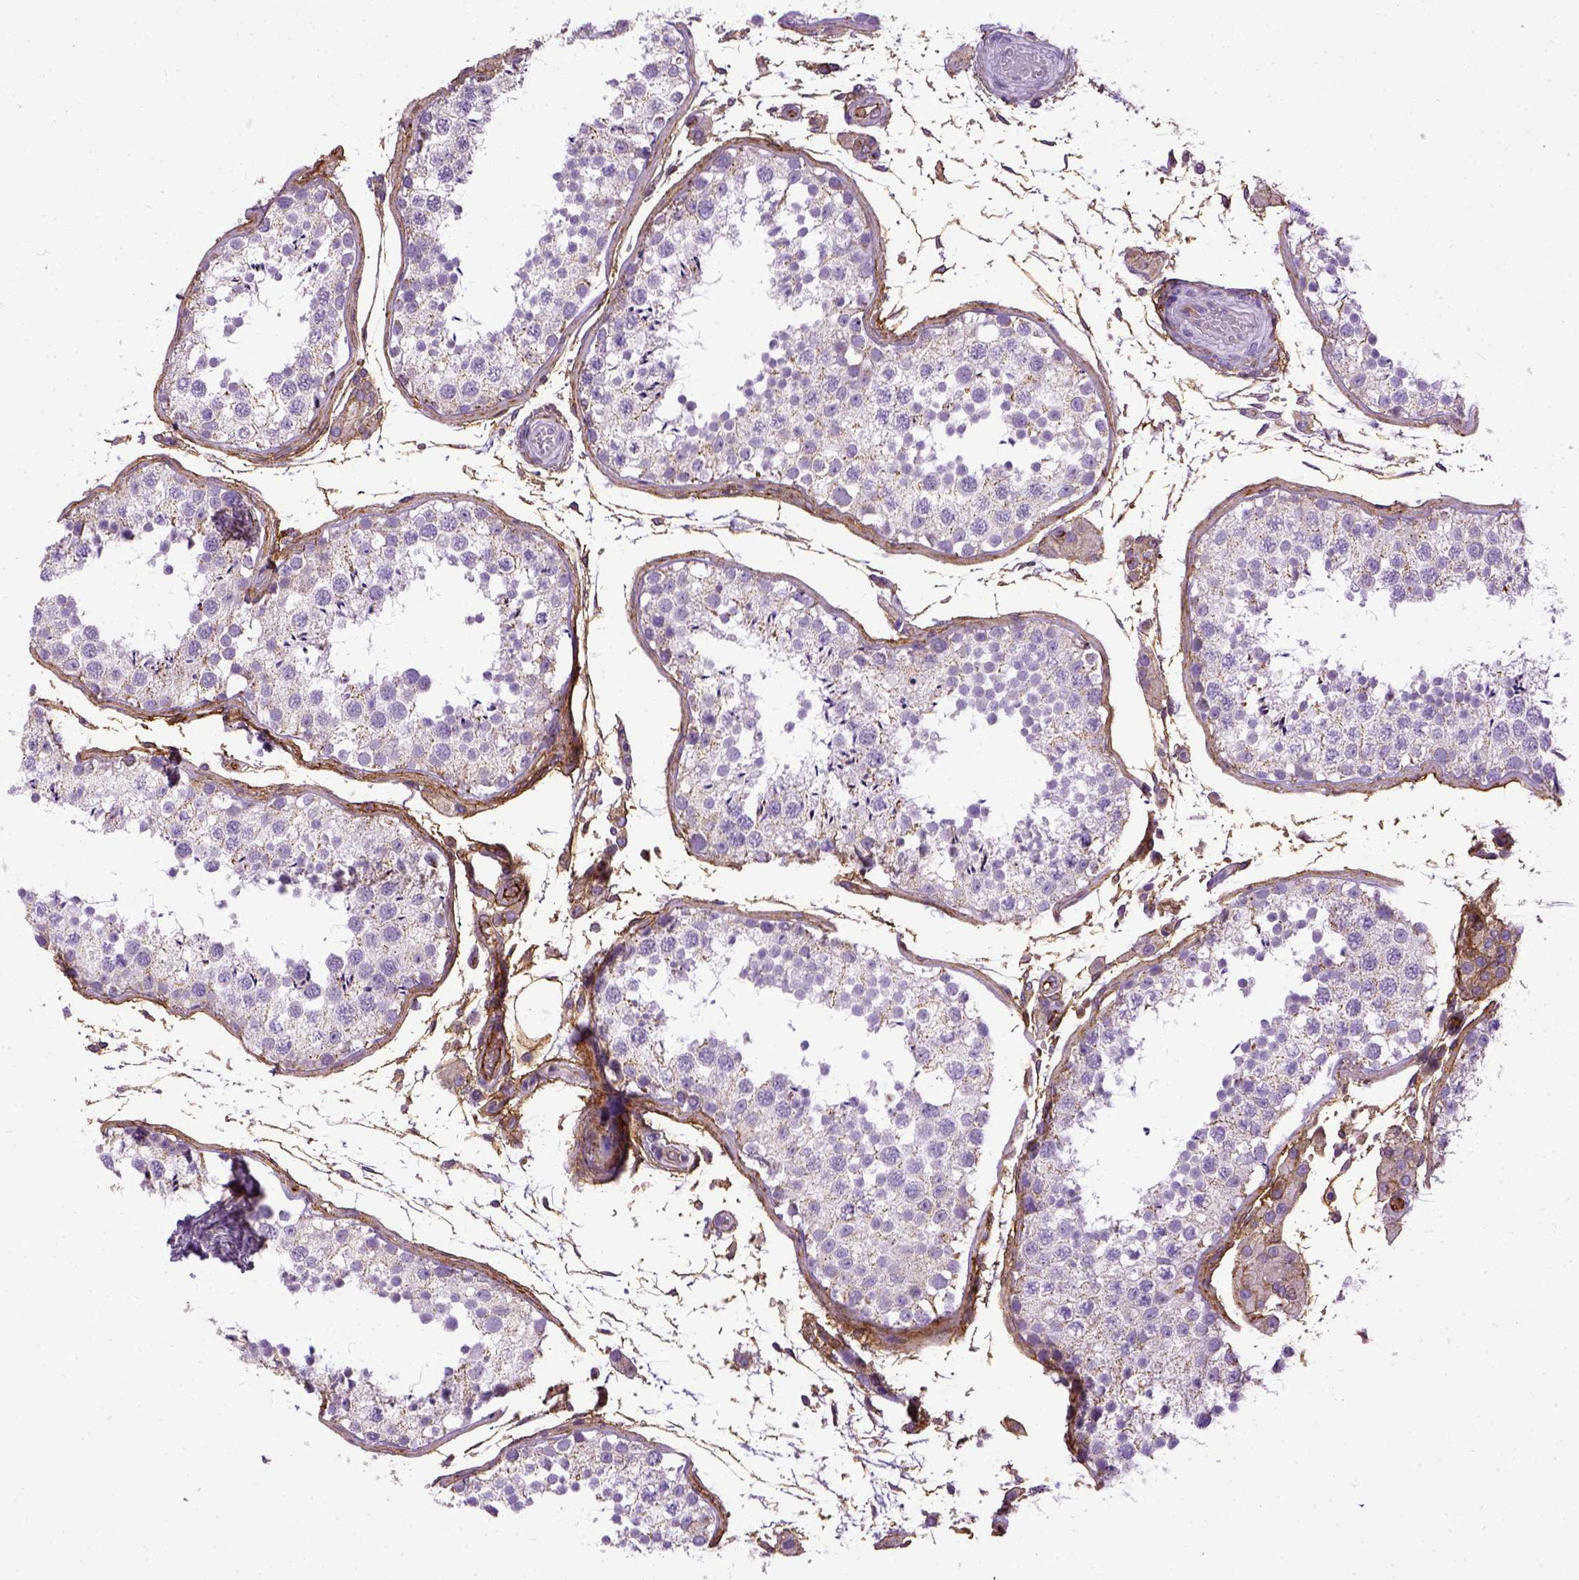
{"staining": {"intensity": "negative", "quantity": "none", "location": "none"}, "tissue": "testis", "cell_type": "Cells in seminiferous ducts", "image_type": "normal", "snomed": [{"axis": "morphology", "description": "Normal tissue, NOS"}, {"axis": "topography", "description": "Testis"}], "caption": "Photomicrograph shows no protein expression in cells in seminiferous ducts of normal testis.", "gene": "ENG", "patient": {"sex": "male", "age": 29}}